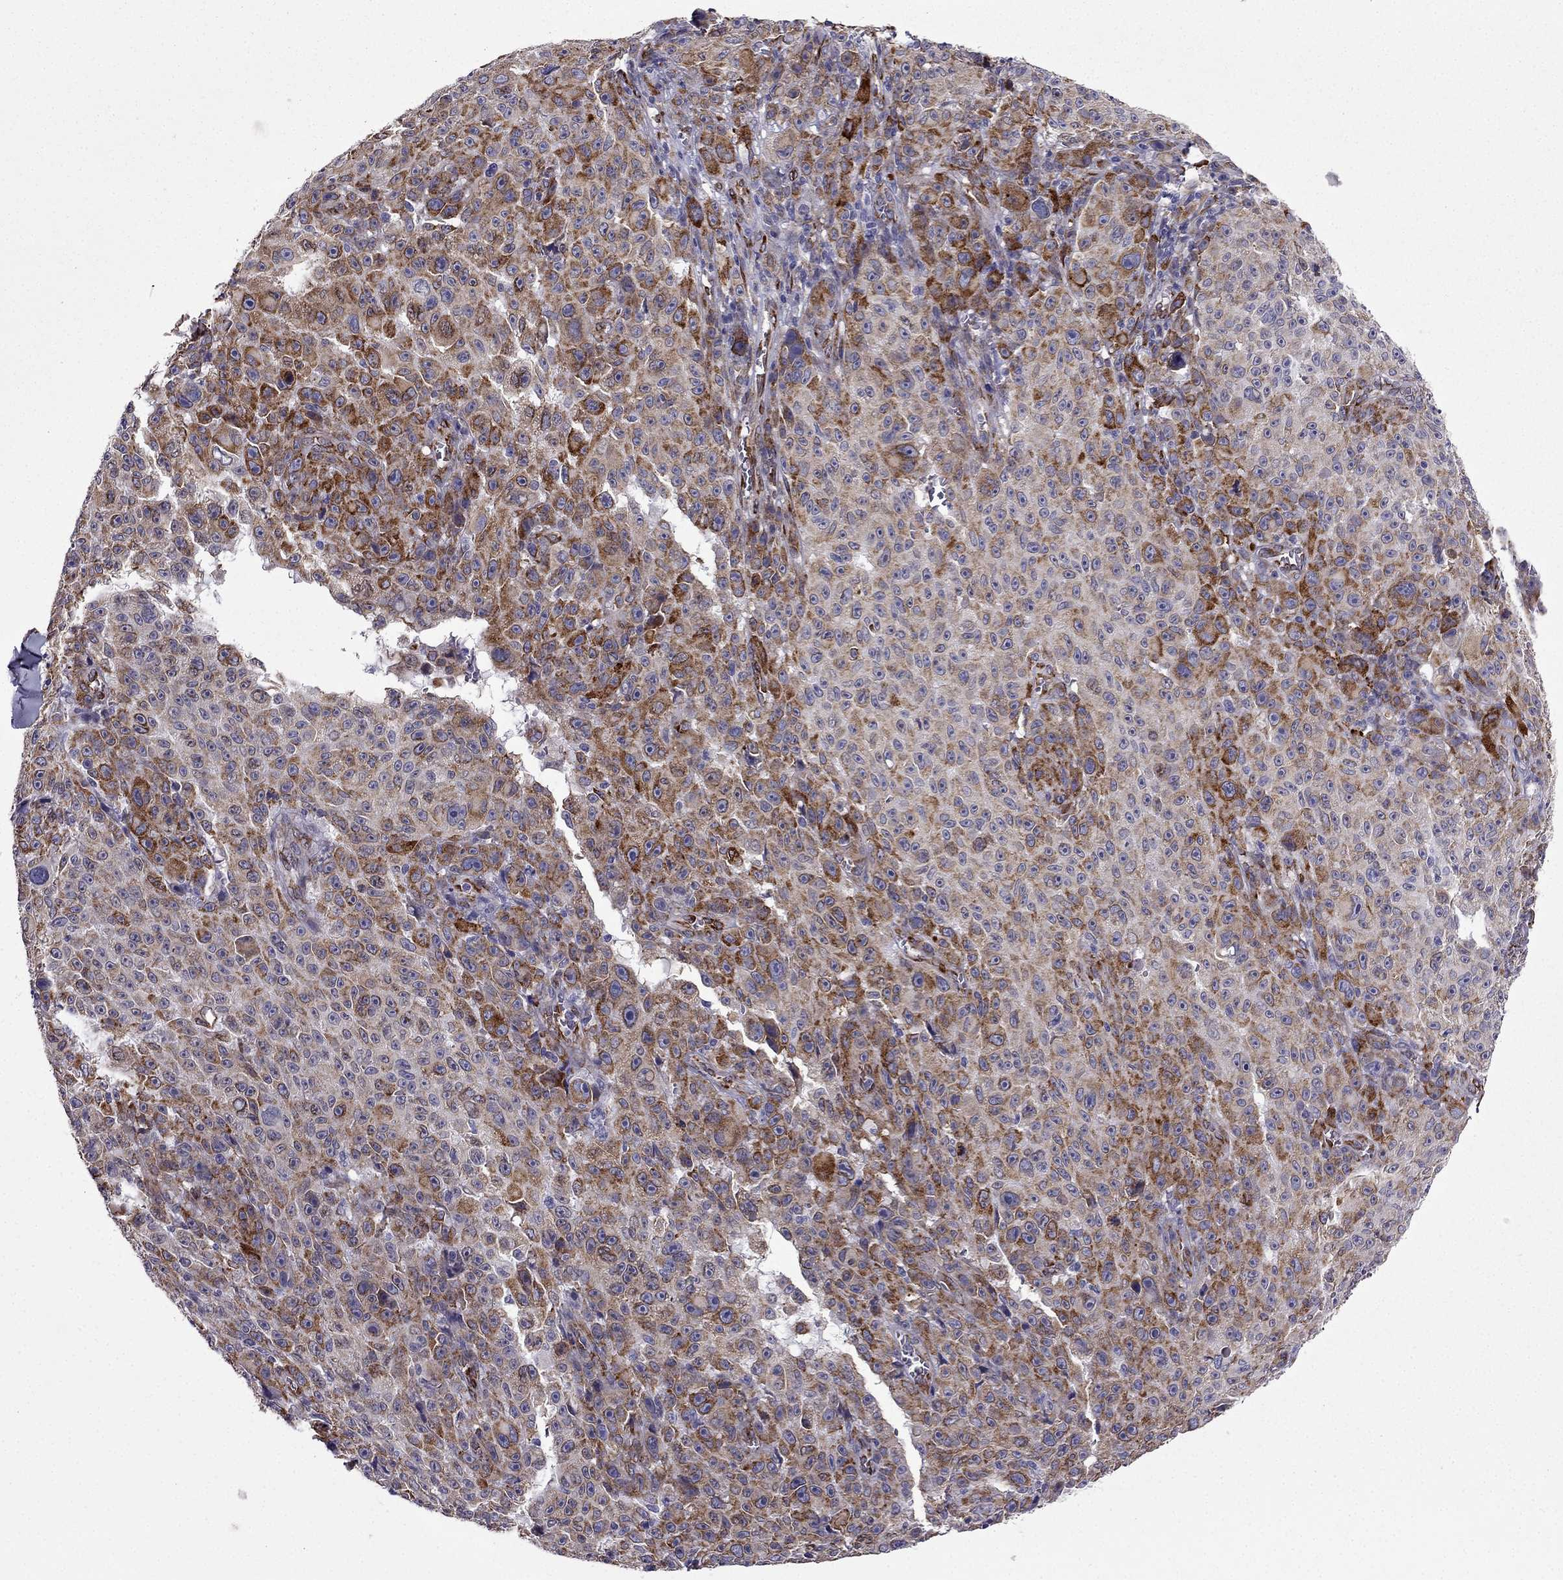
{"staining": {"intensity": "strong", "quantity": "25%-75%", "location": "cytoplasmic/membranous"}, "tissue": "melanoma", "cell_type": "Tumor cells", "image_type": "cancer", "snomed": [{"axis": "morphology", "description": "Malignant melanoma, NOS"}, {"axis": "topography", "description": "Skin"}], "caption": "Protein positivity by IHC demonstrates strong cytoplasmic/membranous expression in approximately 25%-75% of tumor cells in malignant melanoma.", "gene": "IKBIP", "patient": {"sex": "female", "age": 82}}